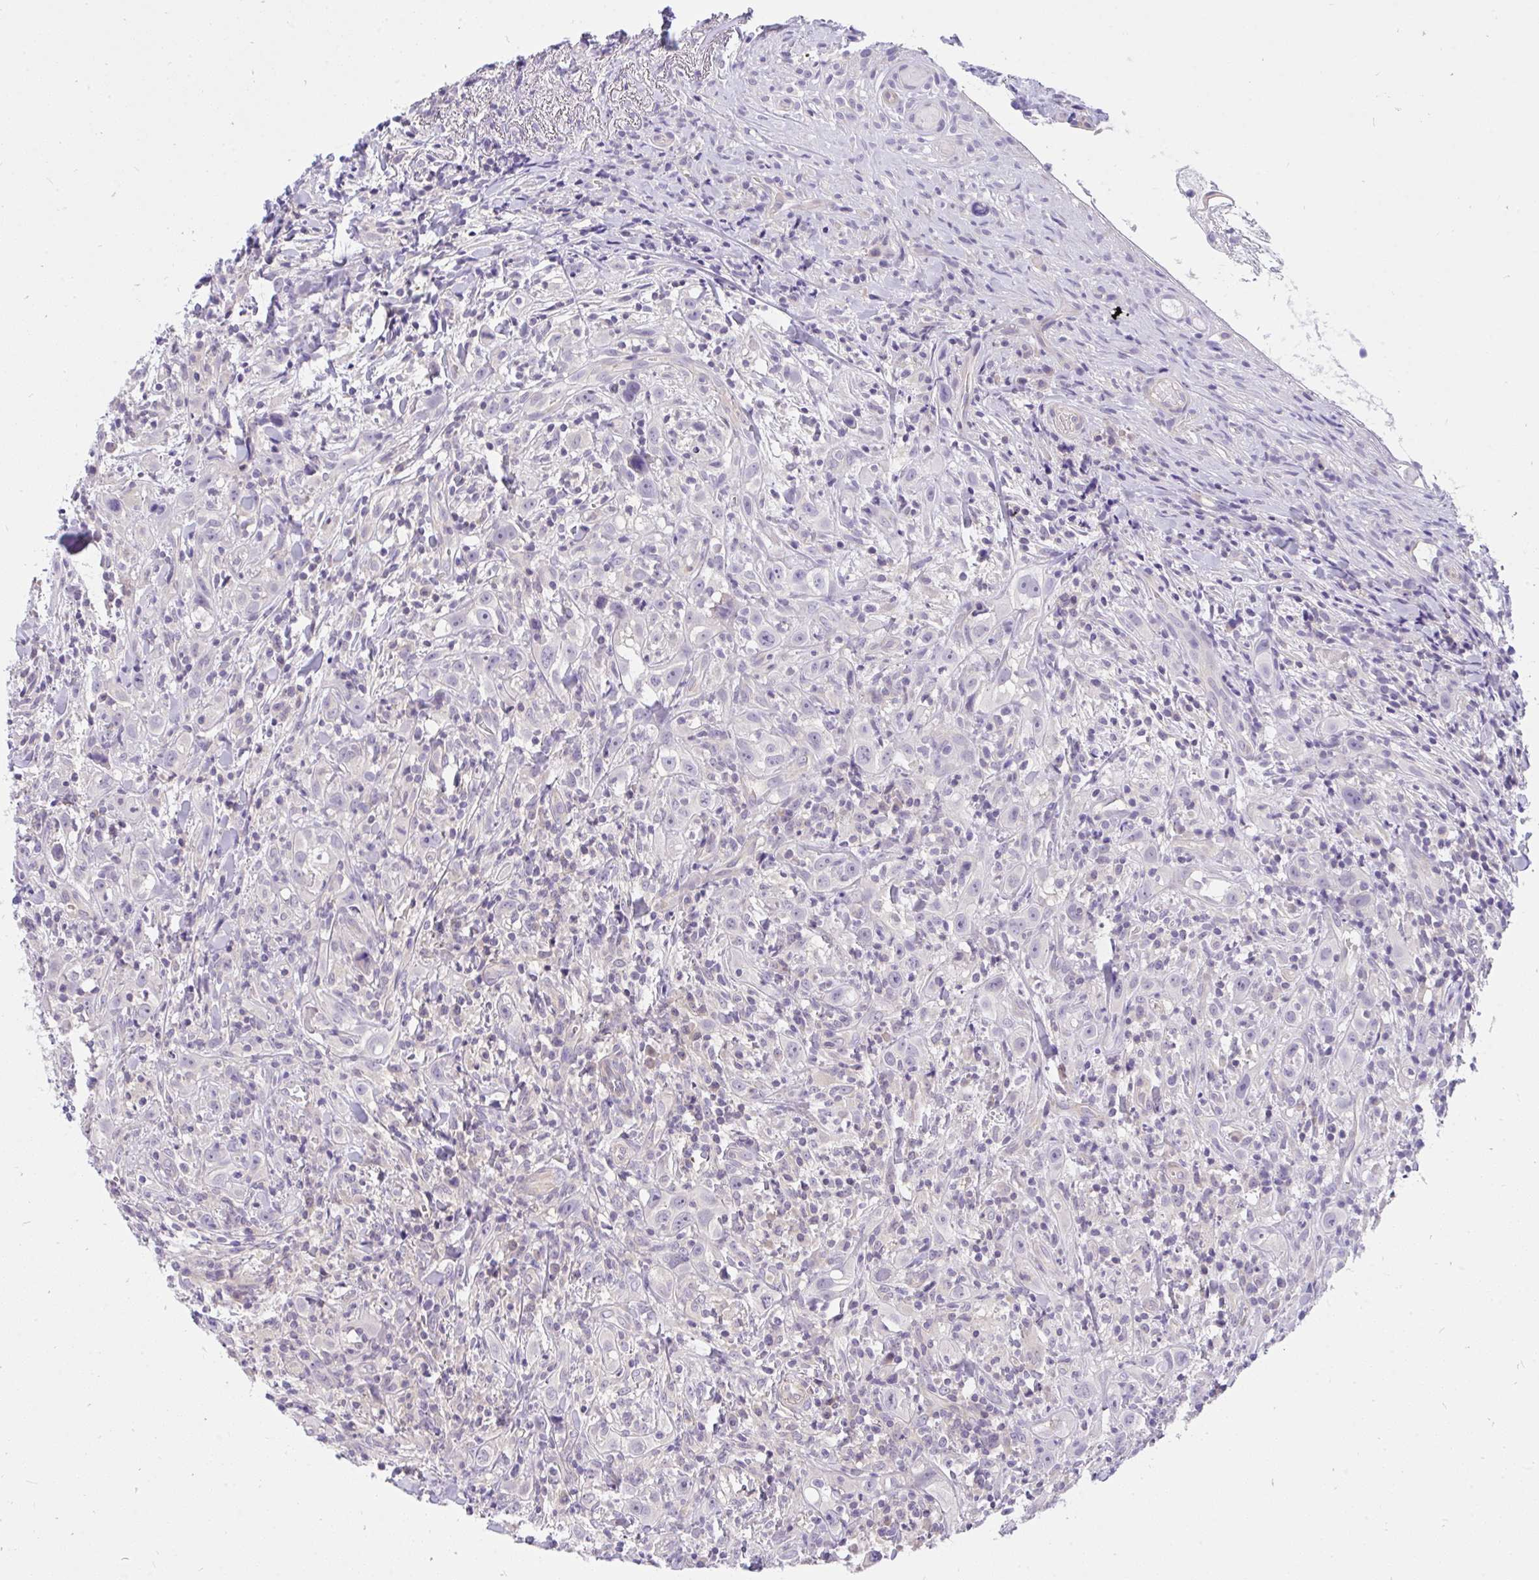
{"staining": {"intensity": "negative", "quantity": "none", "location": "none"}, "tissue": "head and neck cancer", "cell_type": "Tumor cells", "image_type": "cancer", "snomed": [{"axis": "morphology", "description": "Squamous cell carcinoma, NOS"}, {"axis": "topography", "description": "Head-Neck"}], "caption": "Histopathology image shows no significant protein positivity in tumor cells of head and neck cancer (squamous cell carcinoma).", "gene": "C19orf54", "patient": {"sex": "female", "age": 95}}